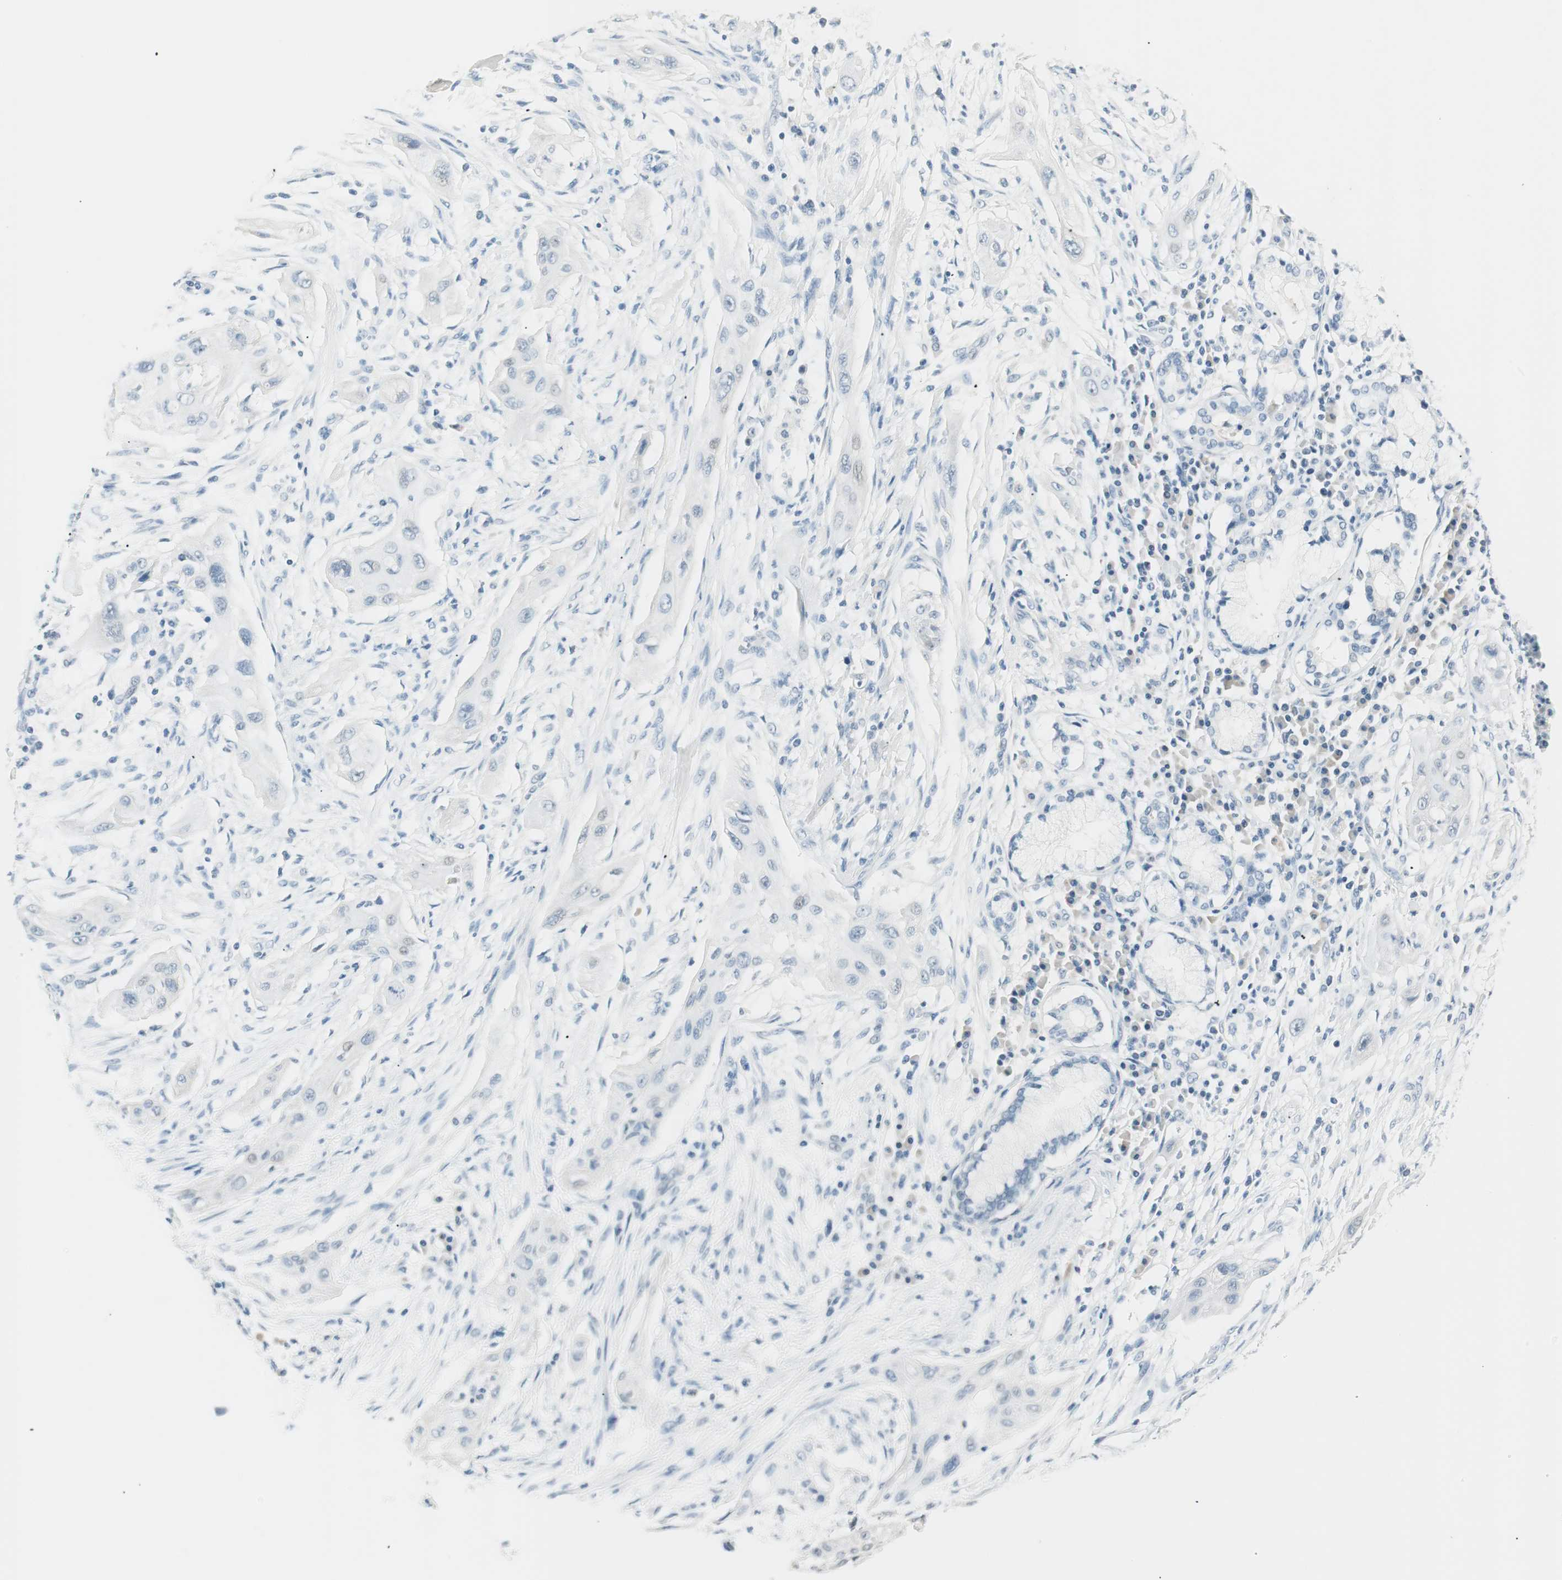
{"staining": {"intensity": "negative", "quantity": "none", "location": "none"}, "tissue": "lung cancer", "cell_type": "Tumor cells", "image_type": "cancer", "snomed": [{"axis": "morphology", "description": "Squamous cell carcinoma, NOS"}, {"axis": "topography", "description": "Lung"}], "caption": "This is a image of immunohistochemistry staining of squamous cell carcinoma (lung), which shows no expression in tumor cells.", "gene": "HOXB13", "patient": {"sex": "female", "age": 47}}